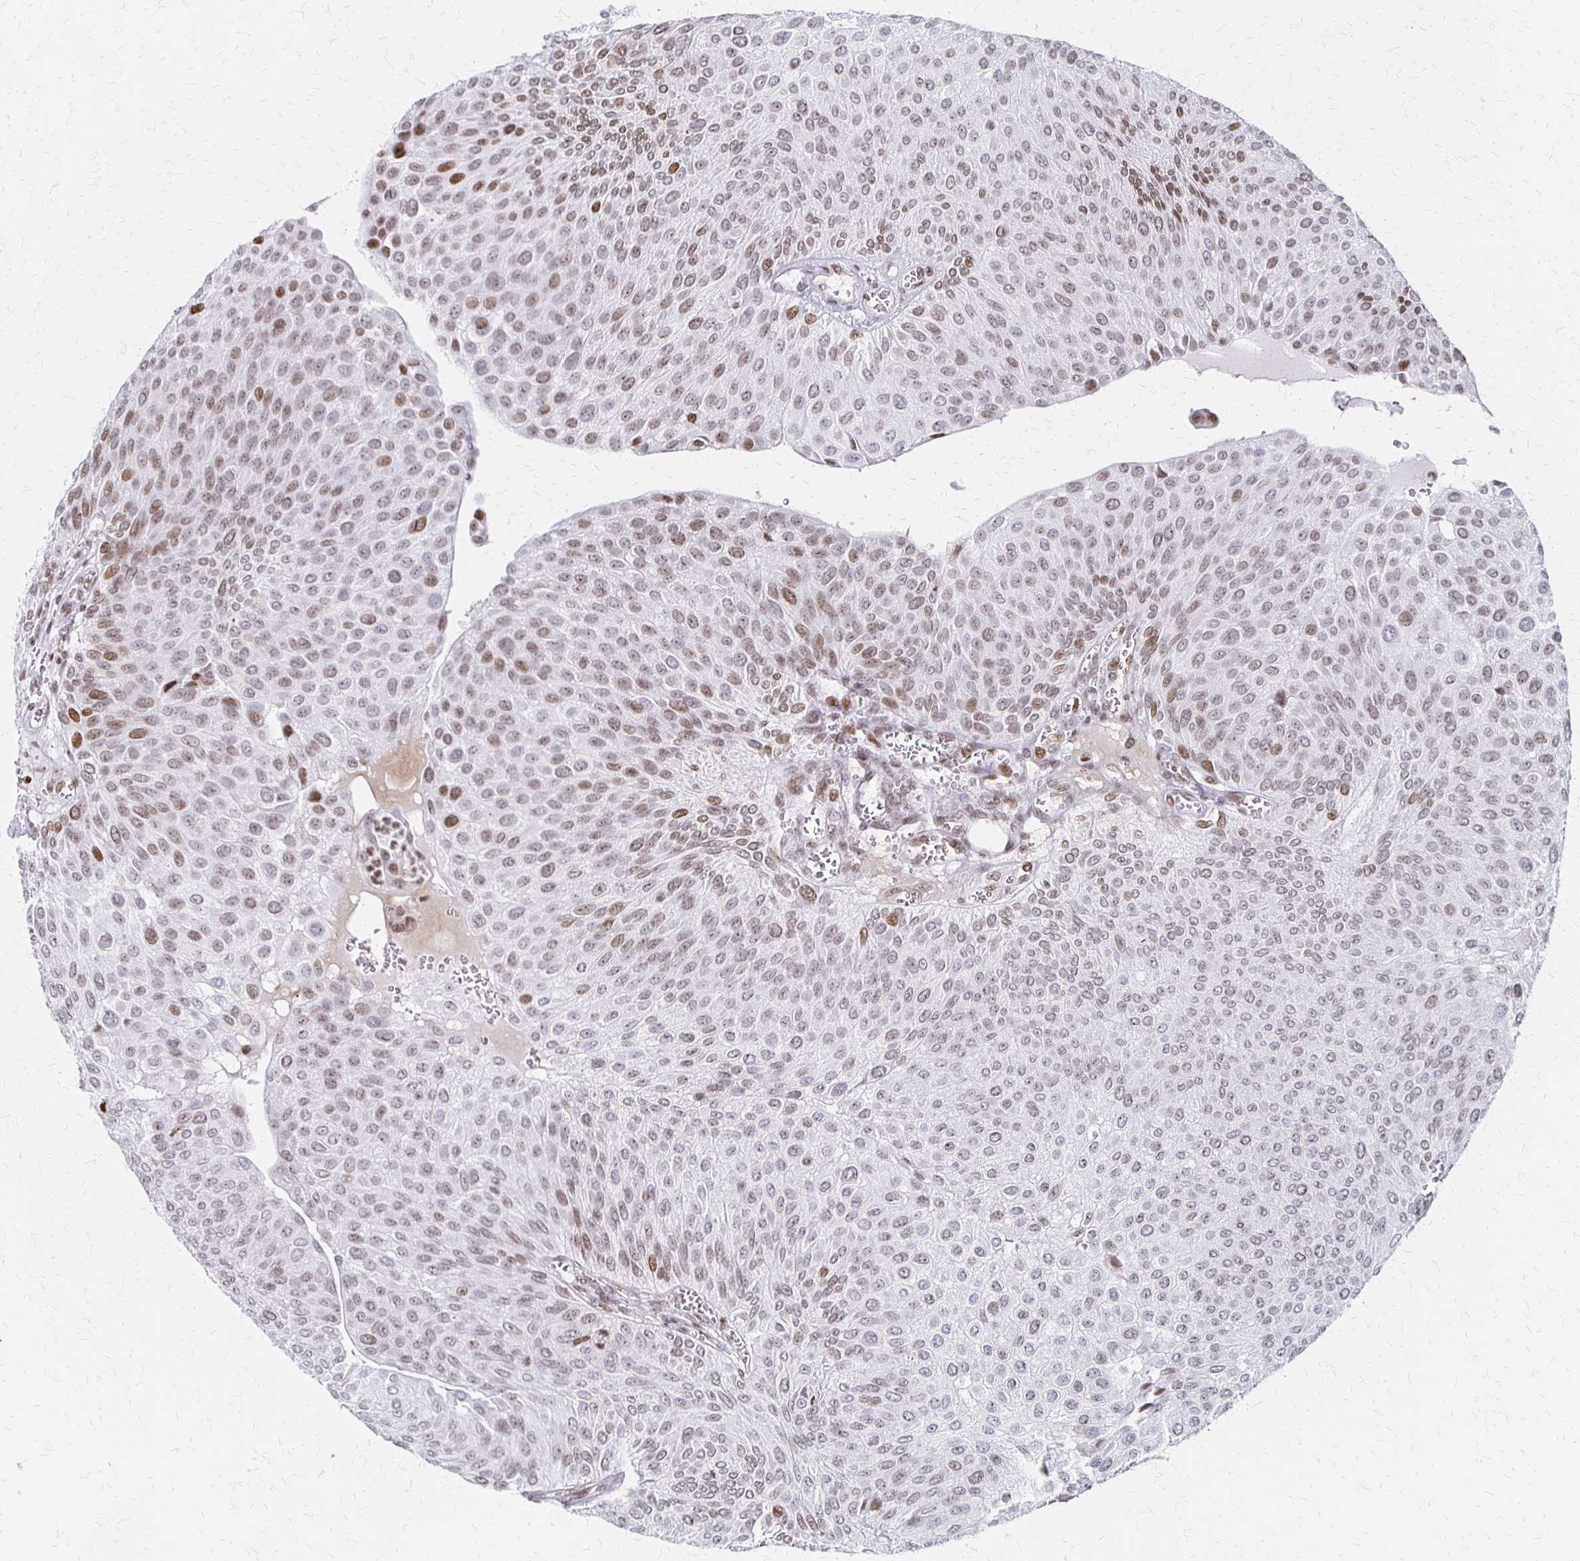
{"staining": {"intensity": "moderate", "quantity": "25%-75%", "location": "nuclear"}, "tissue": "urothelial cancer", "cell_type": "Tumor cells", "image_type": "cancer", "snomed": [{"axis": "morphology", "description": "Urothelial carcinoma, NOS"}, {"axis": "topography", "description": "Urinary bladder"}], "caption": "Urothelial cancer stained with DAB immunohistochemistry shows medium levels of moderate nuclear staining in approximately 25%-75% of tumor cells. (brown staining indicates protein expression, while blue staining denotes nuclei).", "gene": "ZNF280C", "patient": {"sex": "male", "age": 67}}